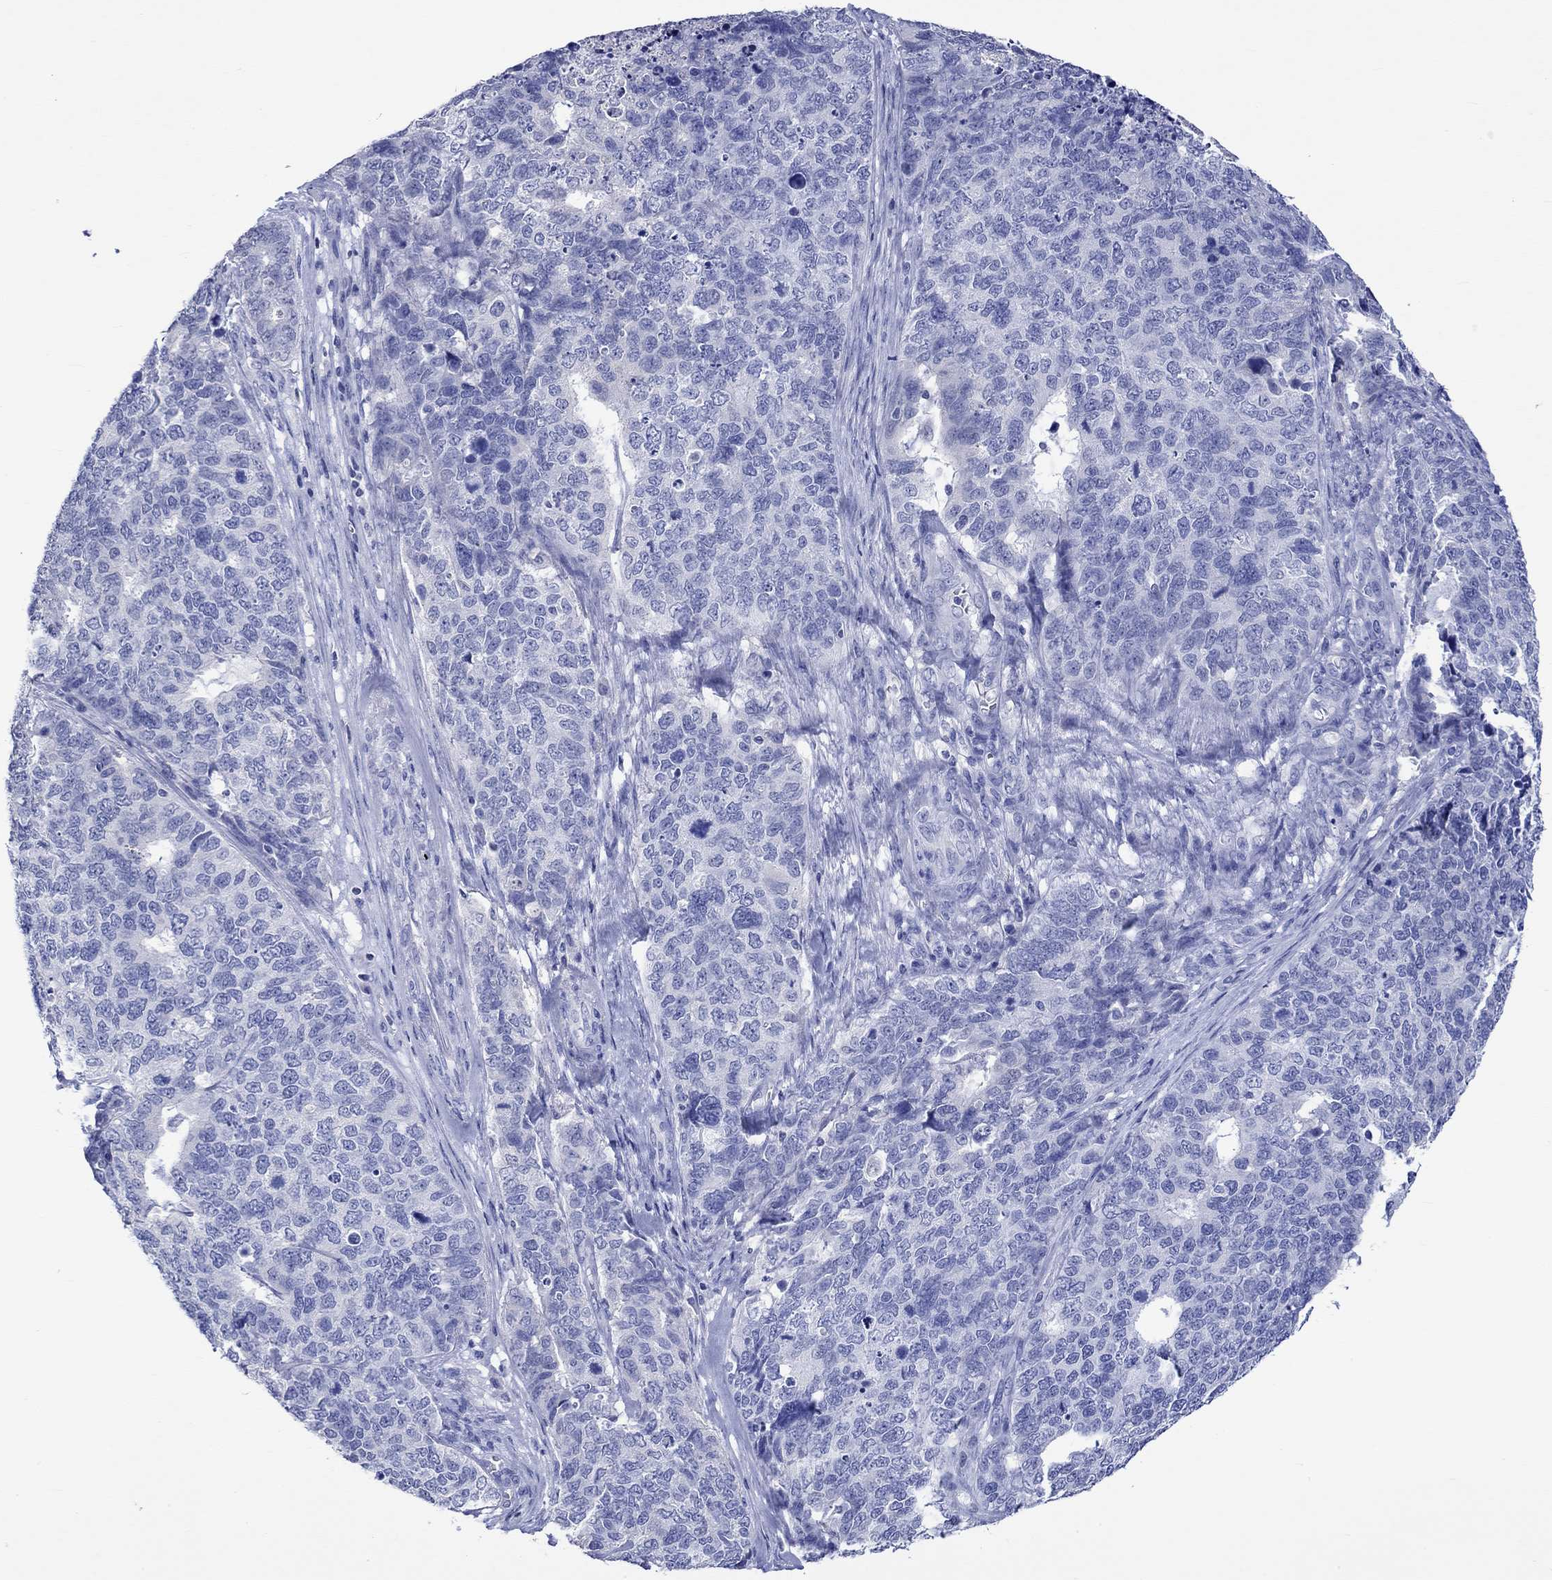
{"staining": {"intensity": "negative", "quantity": "none", "location": "none"}, "tissue": "cervical cancer", "cell_type": "Tumor cells", "image_type": "cancer", "snomed": [{"axis": "morphology", "description": "Squamous cell carcinoma, NOS"}, {"axis": "topography", "description": "Cervix"}], "caption": "The micrograph displays no staining of tumor cells in cervical cancer.", "gene": "KLHL35", "patient": {"sex": "female", "age": 63}}